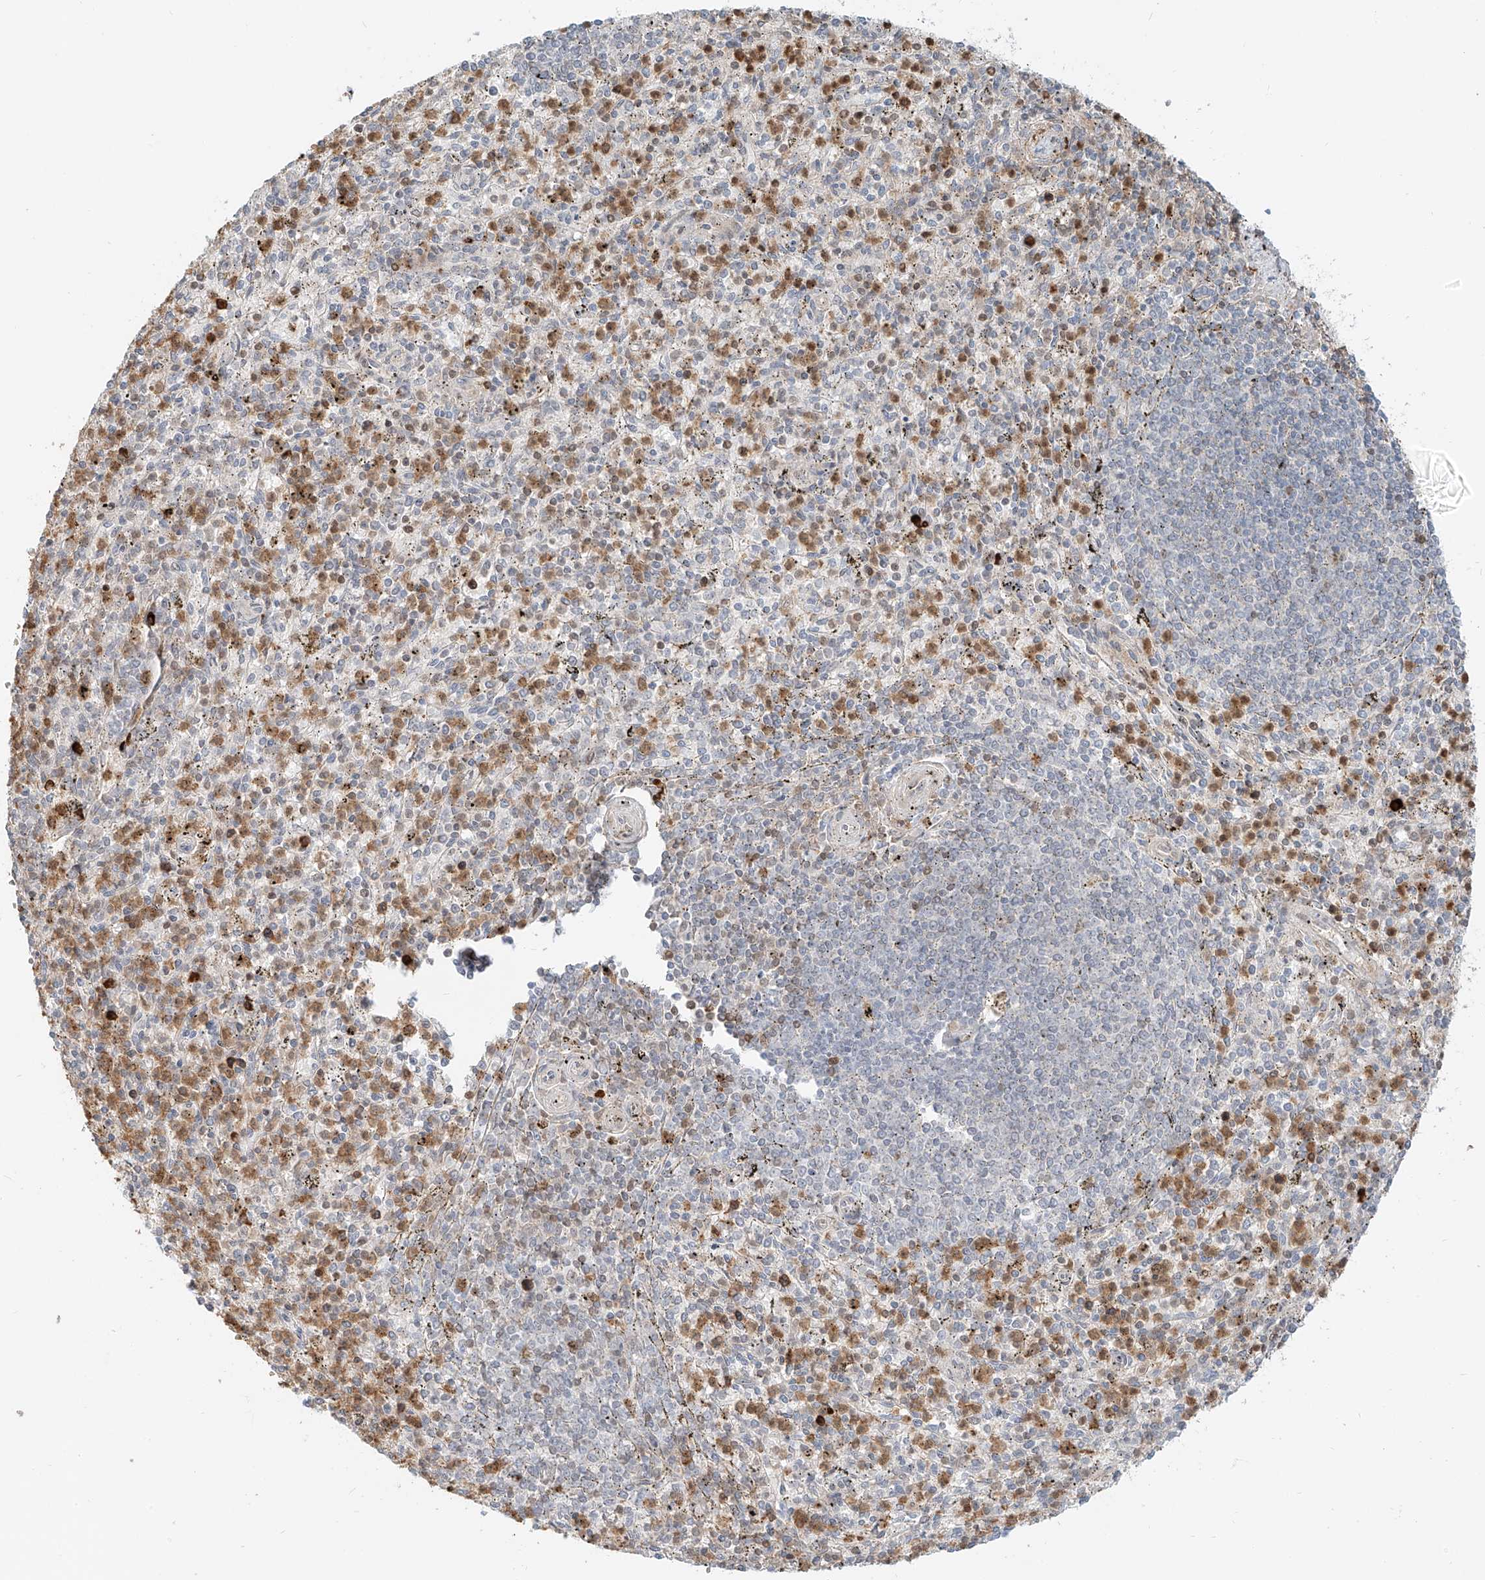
{"staining": {"intensity": "moderate", "quantity": "25%-75%", "location": "cytoplasmic/membranous"}, "tissue": "spleen", "cell_type": "Cells in red pulp", "image_type": "normal", "snomed": [{"axis": "morphology", "description": "Normal tissue, NOS"}, {"axis": "topography", "description": "Spleen"}], "caption": "Brown immunohistochemical staining in normal human spleen exhibits moderate cytoplasmic/membranous staining in about 25%-75% of cells in red pulp. The staining was performed using DAB to visualize the protein expression in brown, while the nuclei were stained in blue with hematoxylin (Magnification: 20x).", "gene": "CEP162", "patient": {"sex": "male", "age": 72}}